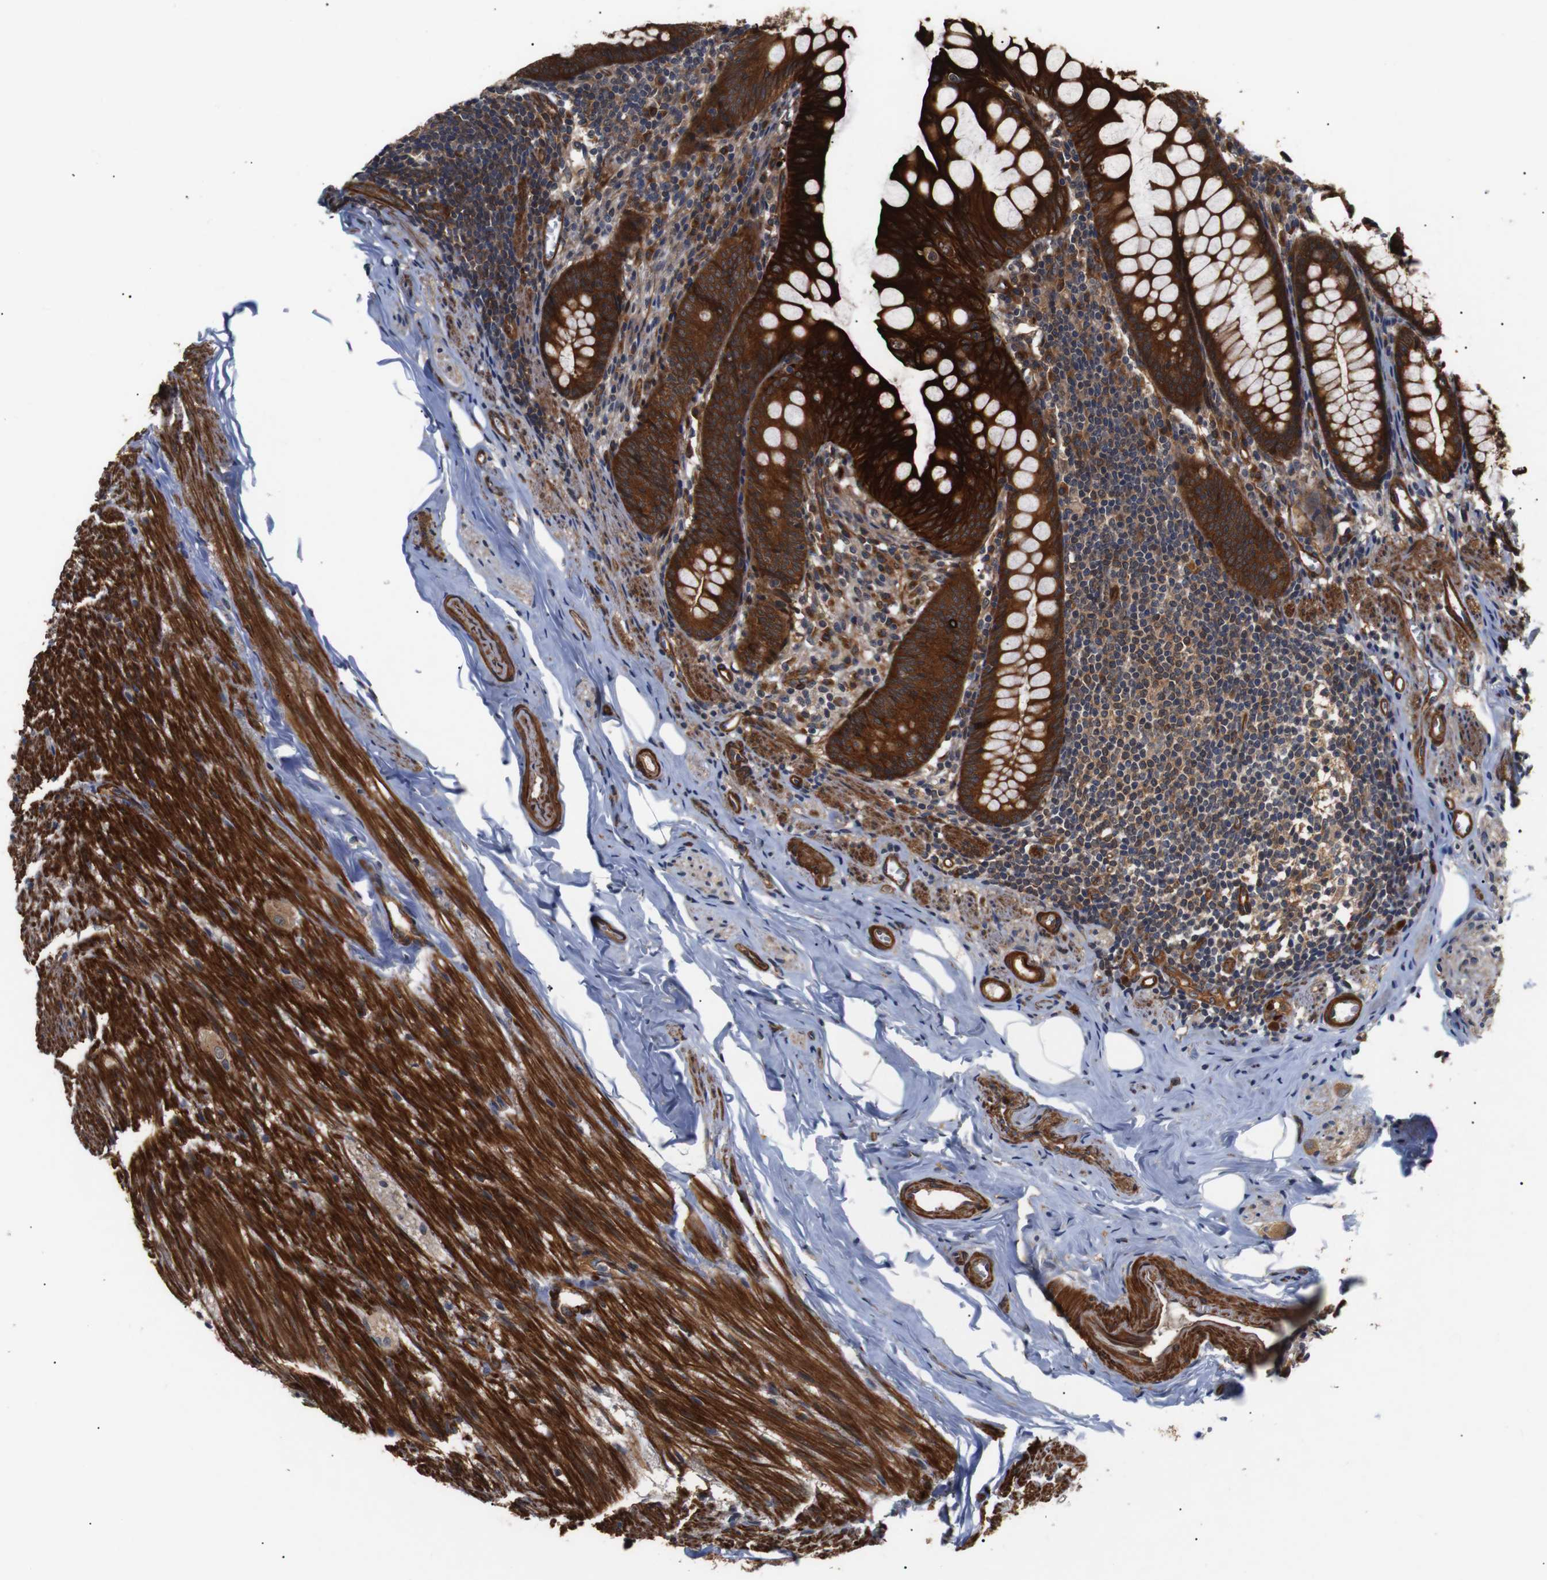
{"staining": {"intensity": "strong", "quantity": ">75%", "location": "cytoplasmic/membranous"}, "tissue": "appendix", "cell_type": "Glandular cells", "image_type": "normal", "snomed": [{"axis": "morphology", "description": "Normal tissue, NOS"}, {"axis": "topography", "description": "Appendix"}], "caption": "A micrograph of appendix stained for a protein demonstrates strong cytoplasmic/membranous brown staining in glandular cells. (DAB = brown stain, brightfield microscopy at high magnification).", "gene": "PAWR", "patient": {"sex": "female", "age": 77}}